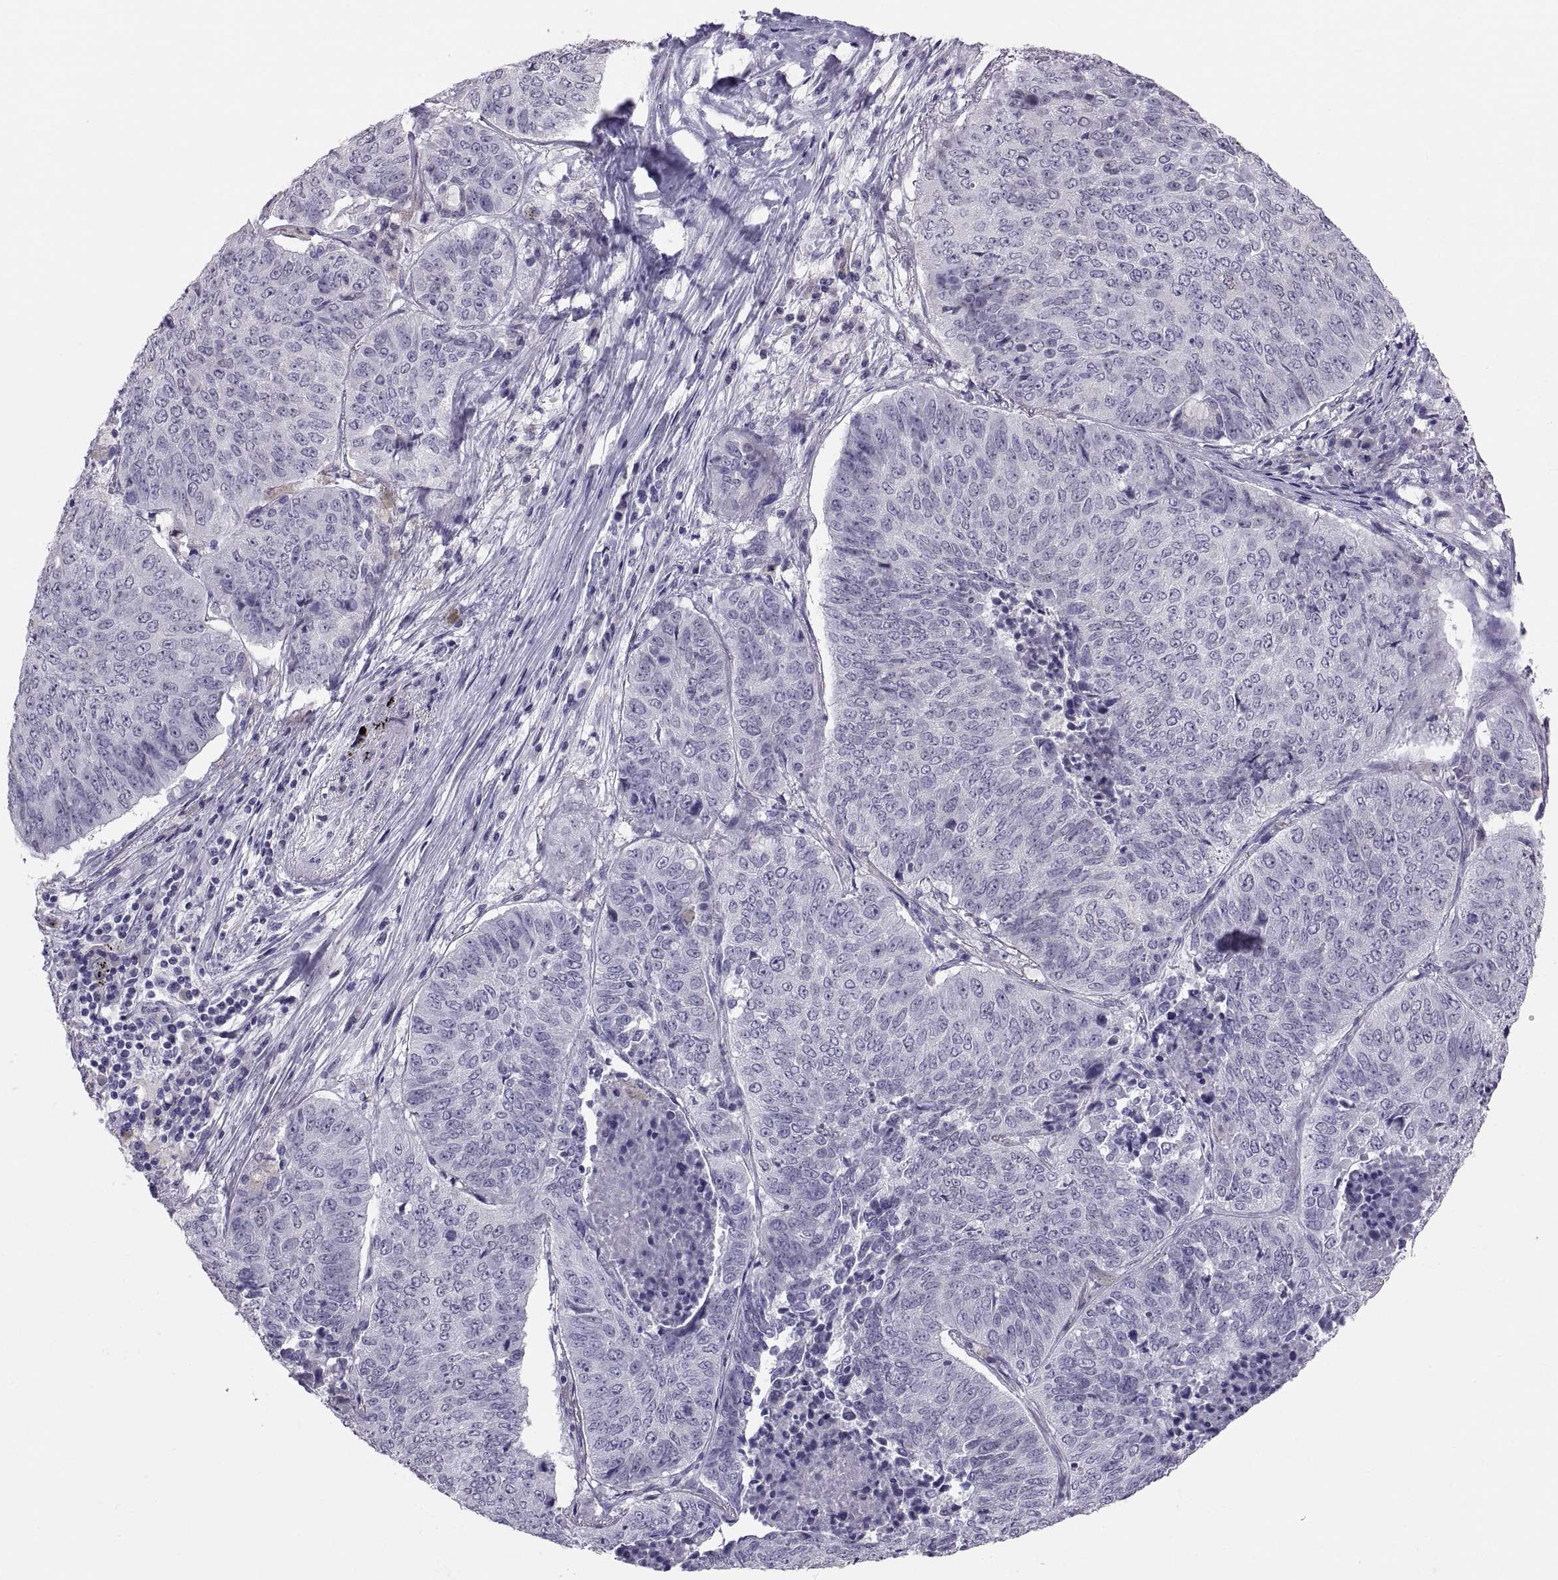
{"staining": {"intensity": "negative", "quantity": "none", "location": "none"}, "tissue": "lung cancer", "cell_type": "Tumor cells", "image_type": "cancer", "snomed": [{"axis": "morphology", "description": "Normal tissue, NOS"}, {"axis": "morphology", "description": "Squamous cell carcinoma, NOS"}, {"axis": "topography", "description": "Bronchus"}, {"axis": "topography", "description": "Lung"}], "caption": "Human lung squamous cell carcinoma stained for a protein using IHC reveals no positivity in tumor cells.", "gene": "FAM170A", "patient": {"sex": "male", "age": 64}}